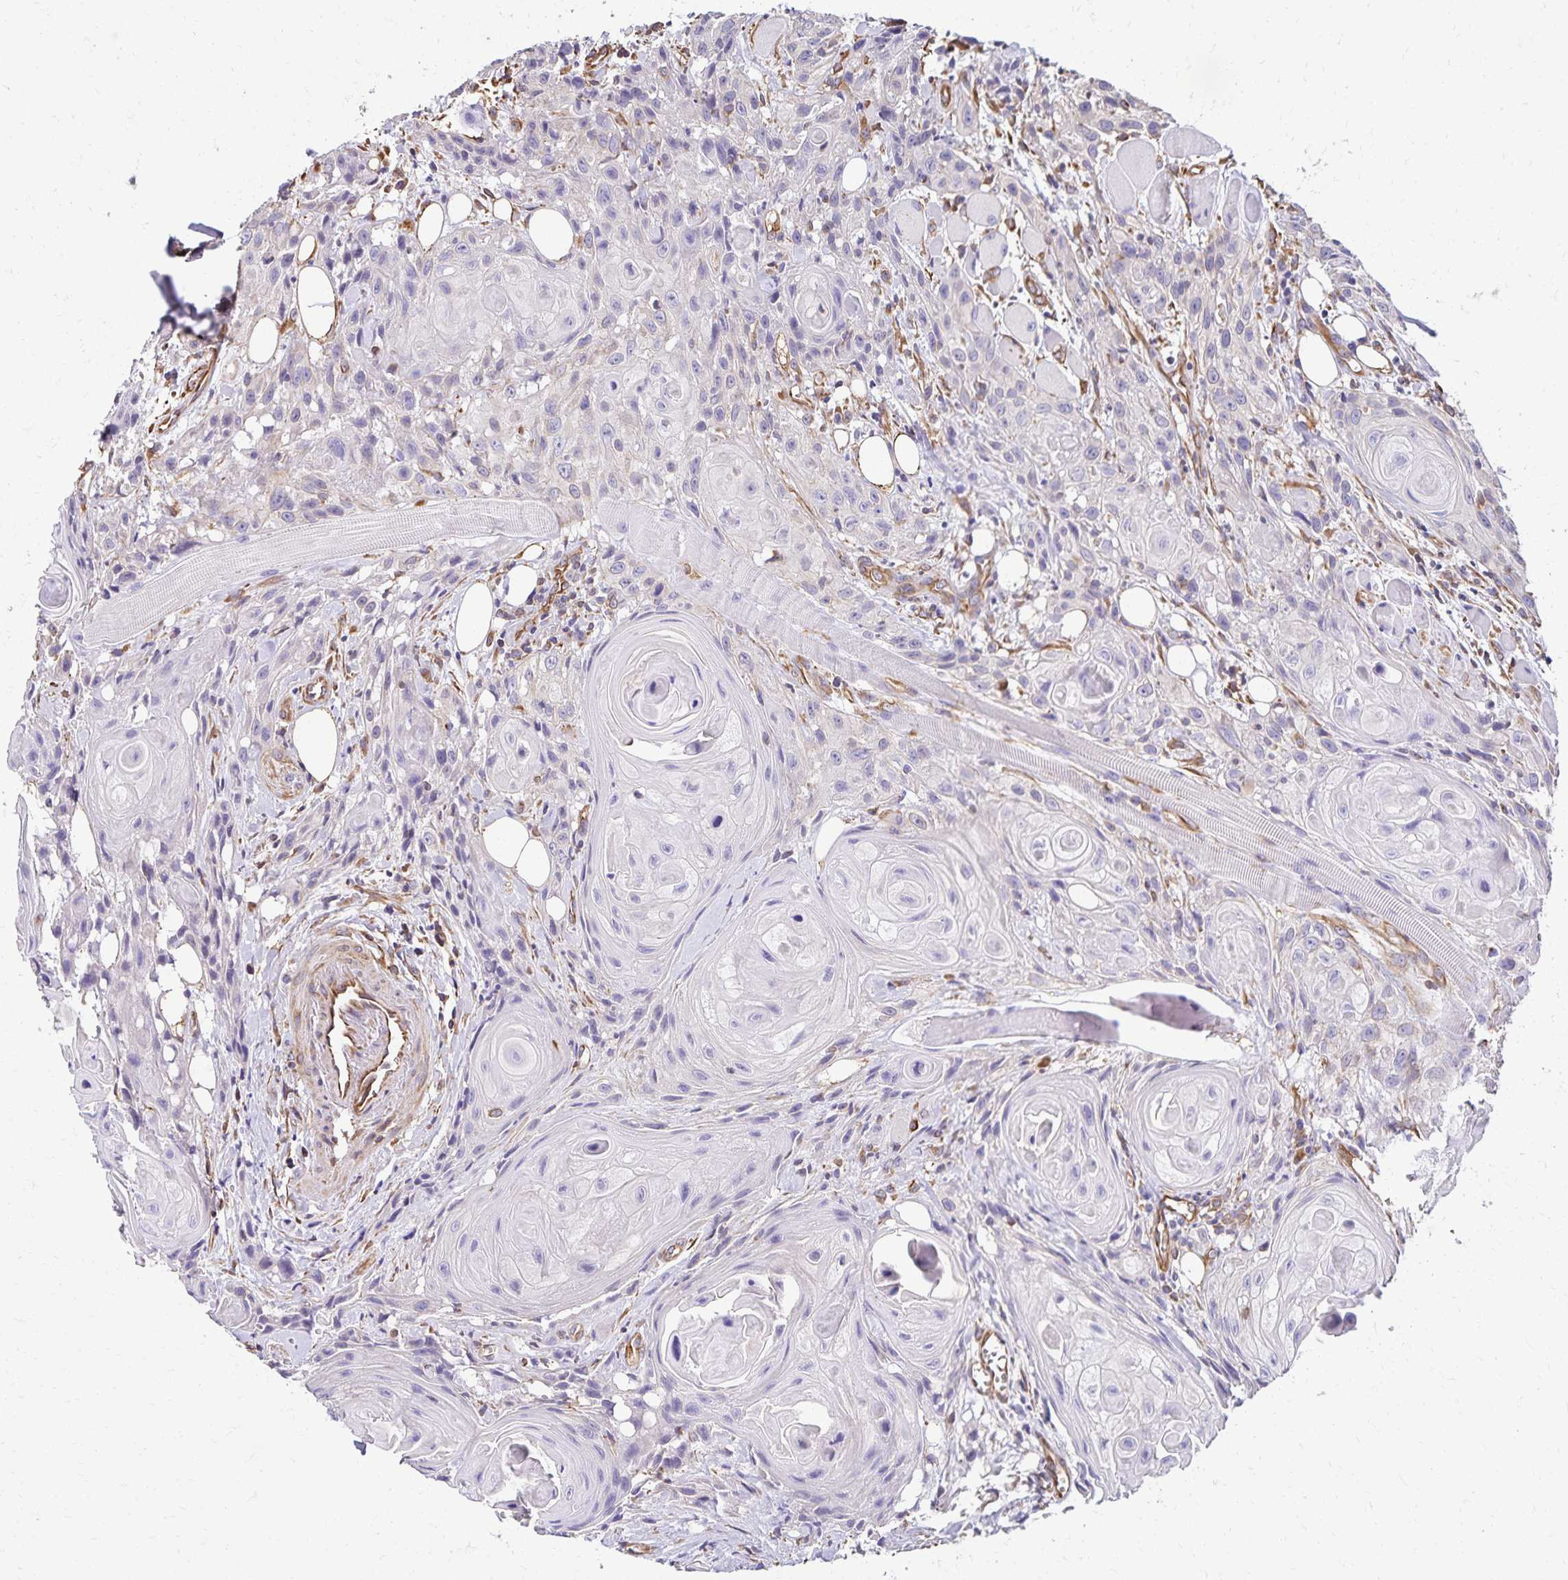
{"staining": {"intensity": "negative", "quantity": "none", "location": "none"}, "tissue": "head and neck cancer", "cell_type": "Tumor cells", "image_type": "cancer", "snomed": [{"axis": "morphology", "description": "Squamous cell carcinoma, NOS"}, {"axis": "topography", "description": "Oral tissue"}, {"axis": "topography", "description": "Head-Neck"}], "caption": "The photomicrograph exhibits no staining of tumor cells in head and neck squamous cell carcinoma. Brightfield microscopy of immunohistochemistry (IHC) stained with DAB (brown) and hematoxylin (blue), captured at high magnification.", "gene": "TRPV6", "patient": {"sex": "male", "age": 58}}